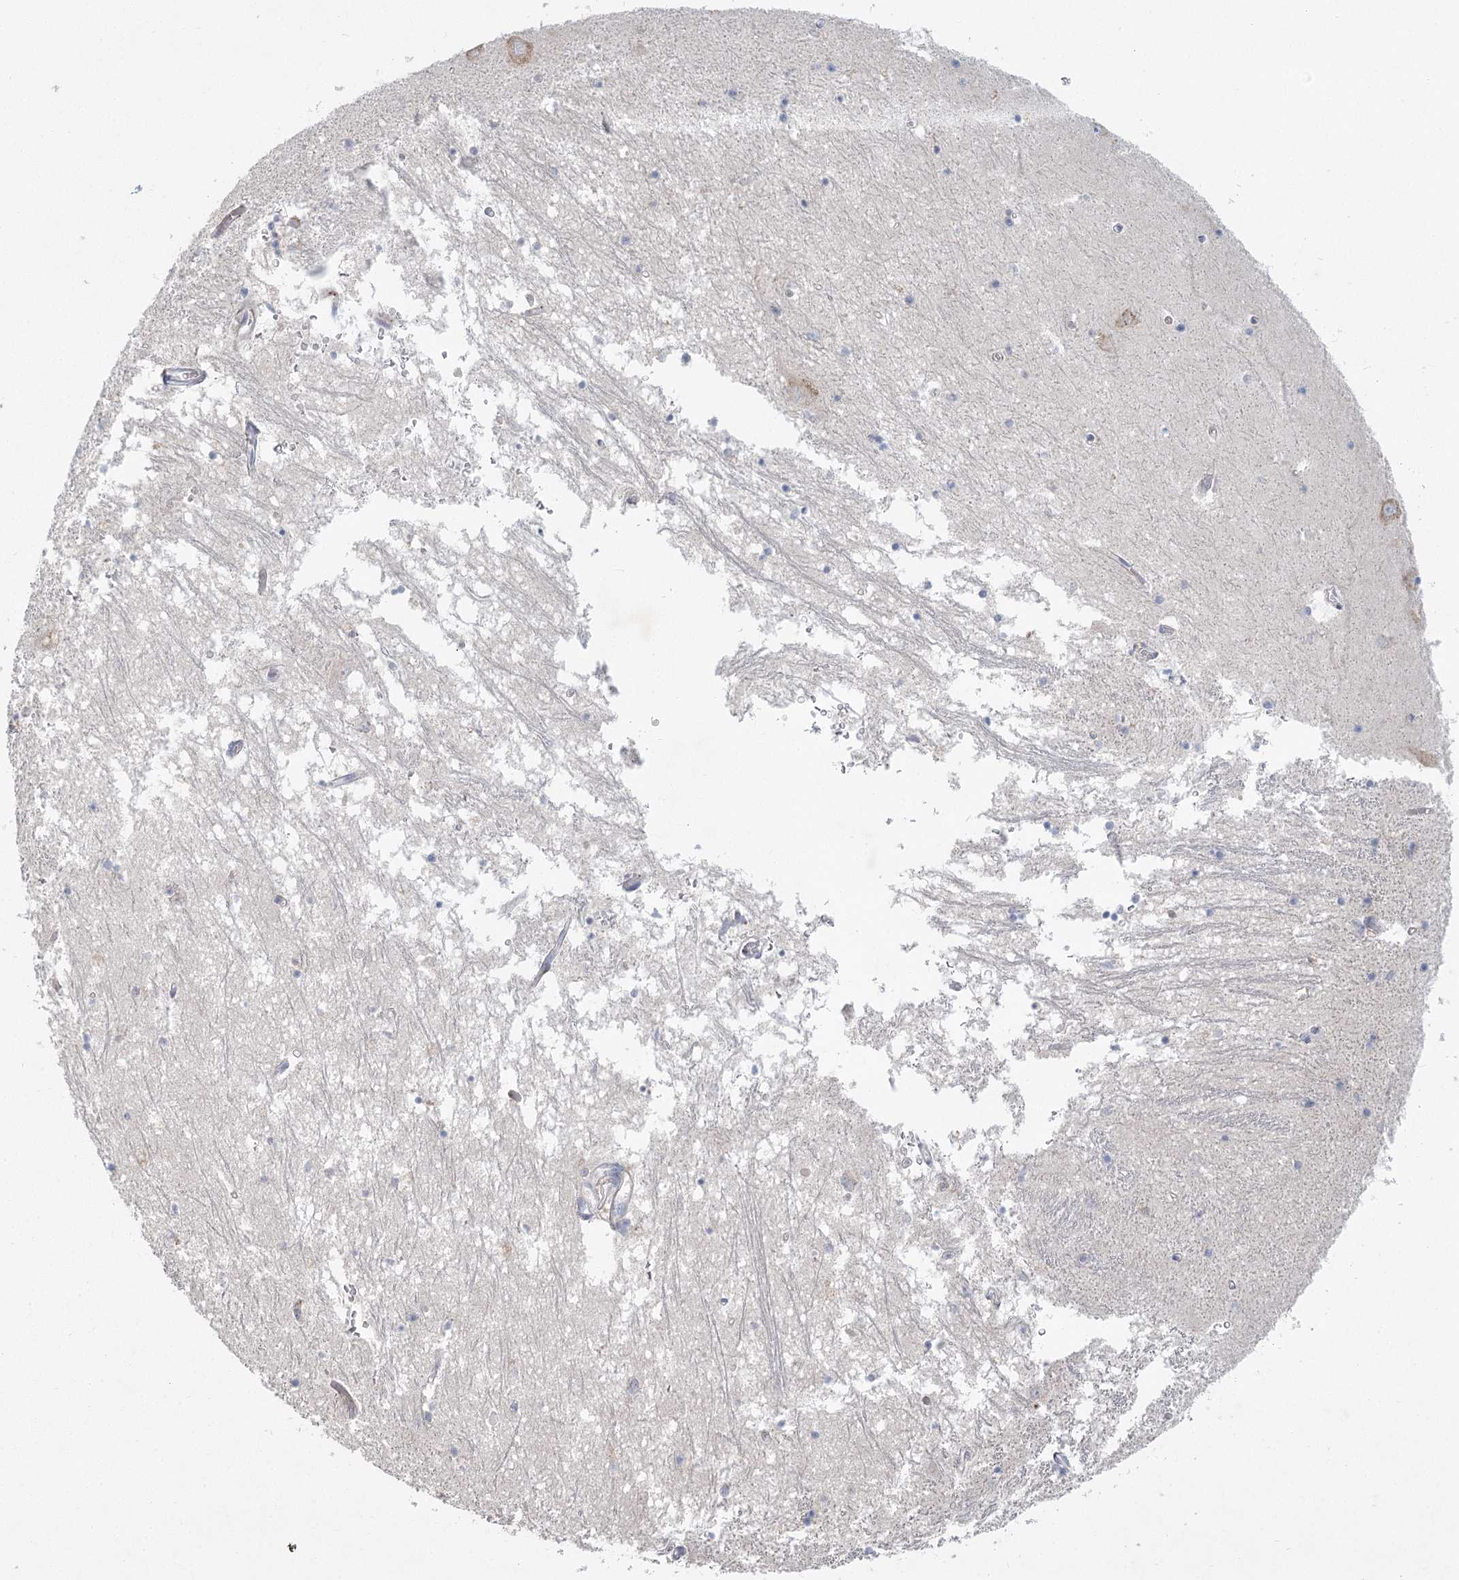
{"staining": {"intensity": "negative", "quantity": "none", "location": "none"}, "tissue": "hippocampus", "cell_type": "Glial cells", "image_type": "normal", "snomed": [{"axis": "morphology", "description": "Normal tissue, NOS"}, {"axis": "topography", "description": "Hippocampus"}], "caption": "DAB (3,3'-diaminobenzidine) immunohistochemical staining of unremarkable hippocampus shows no significant staining in glial cells. (Brightfield microscopy of DAB immunohistochemistry at high magnification).", "gene": "FAM110C", "patient": {"sex": "male", "age": 70}}